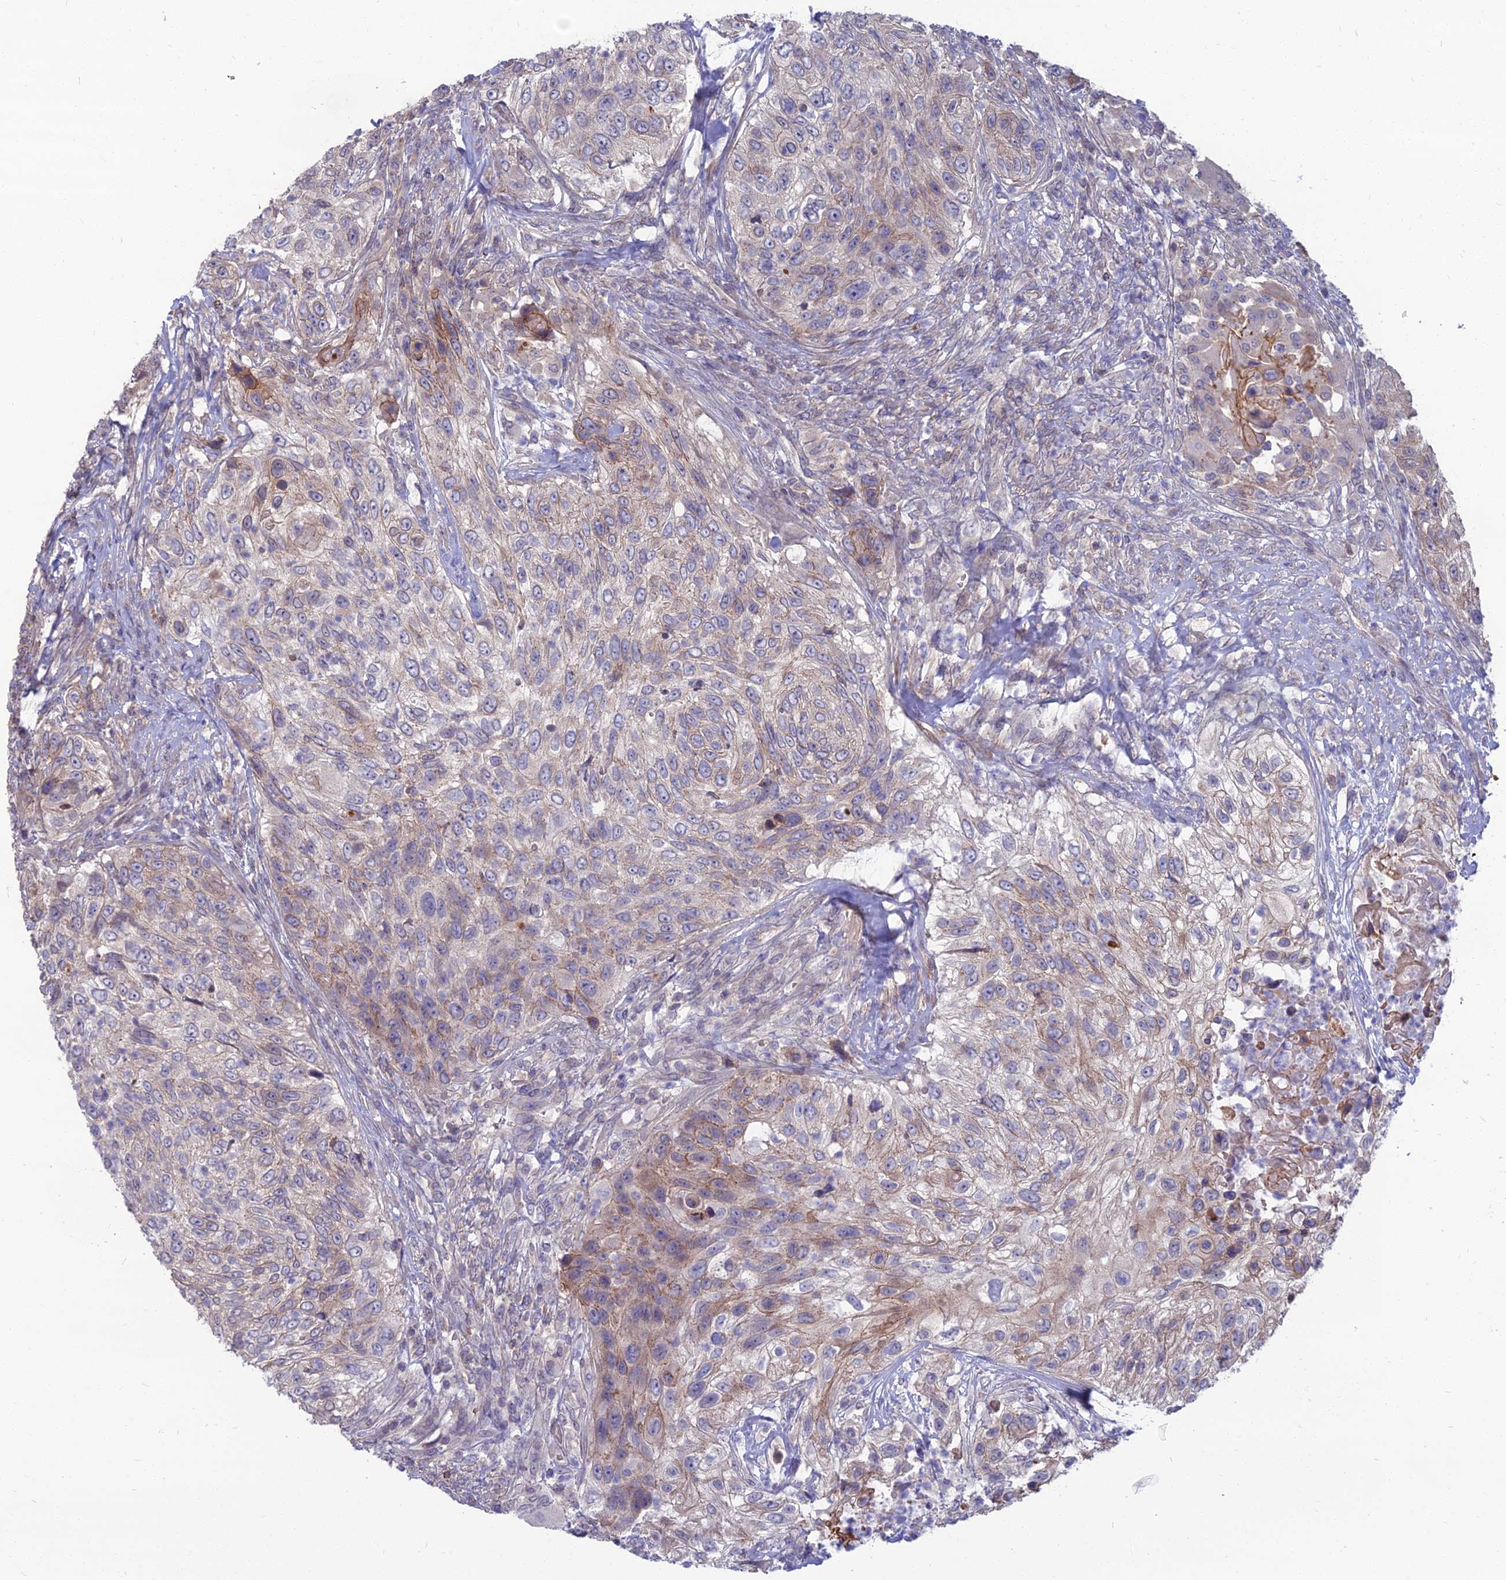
{"staining": {"intensity": "moderate", "quantity": "25%-75%", "location": "cytoplasmic/membranous"}, "tissue": "urothelial cancer", "cell_type": "Tumor cells", "image_type": "cancer", "snomed": [{"axis": "morphology", "description": "Urothelial carcinoma, High grade"}, {"axis": "topography", "description": "Urinary bladder"}], "caption": "DAB (3,3'-diaminobenzidine) immunohistochemical staining of human urothelial cancer reveals moderate cytoplasmic/membranous protein positivity in about 25%-75% of tumor cells.", "gene": "OPA3", "patient": {"sex": "female", "age": 60}}